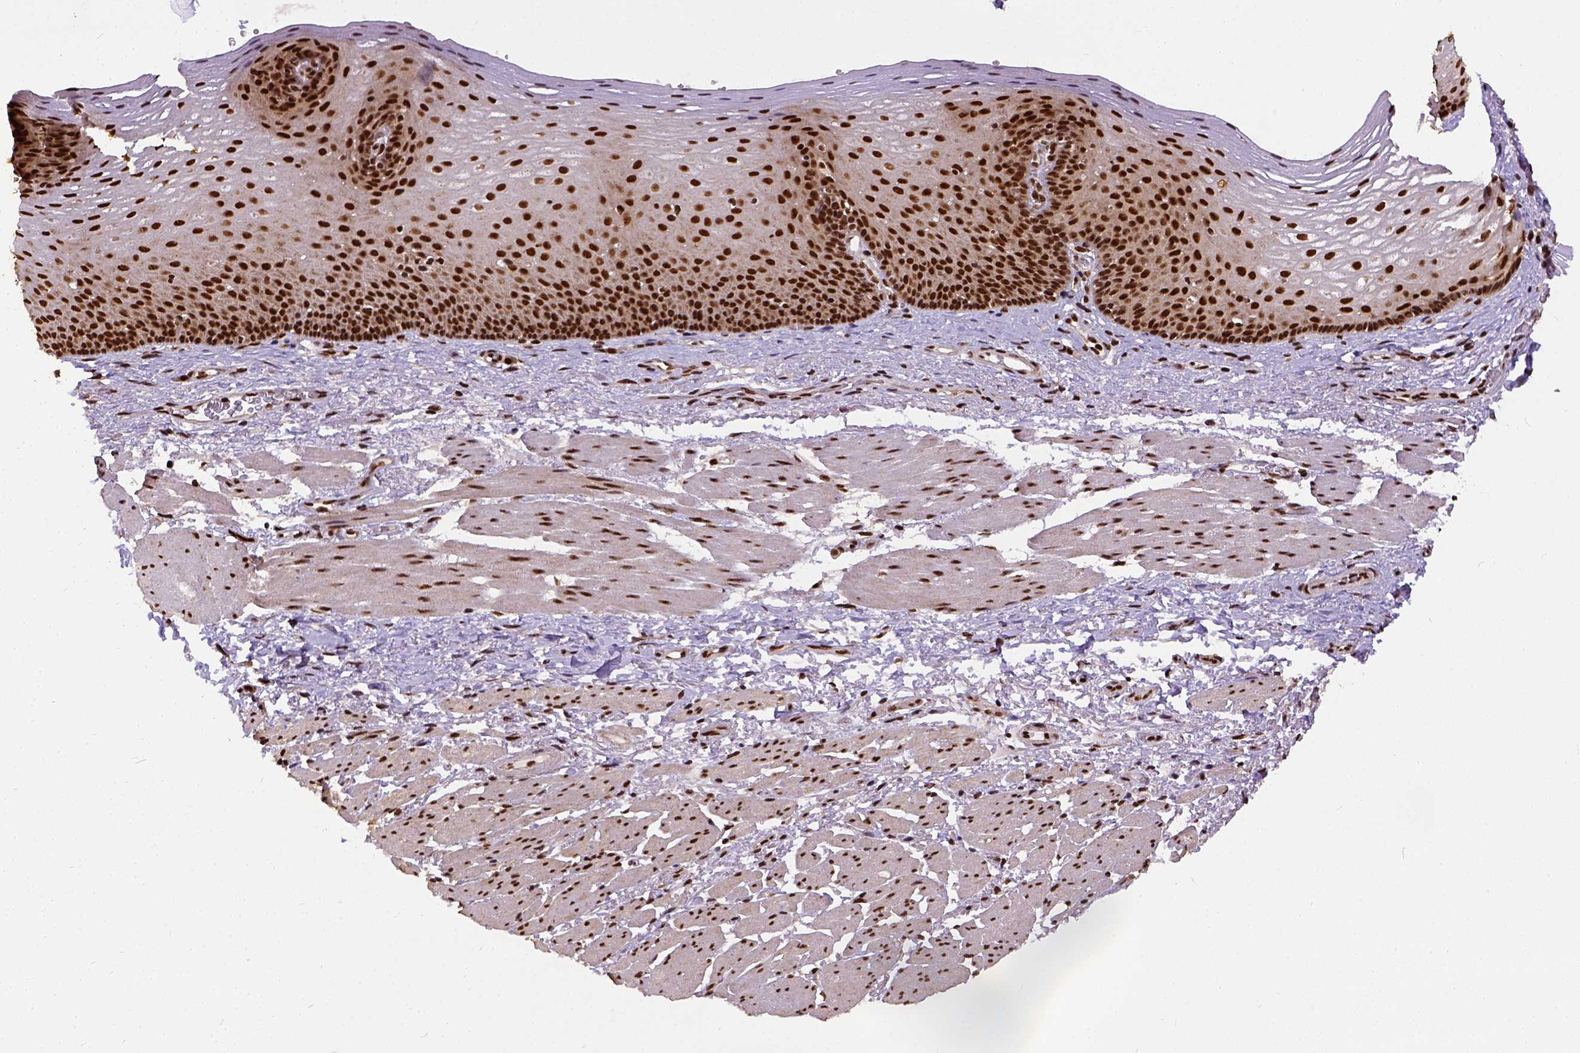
{"staining": {"intensity": "strong", "quantity": ">75%", "location": "nuclear"}, "tissue": "esophagus", "cell_type": "Squamous epithelial cells", "image_type": "normal", "snomed": [{"axis": "morphology", "description": "Normal tissue, NOS"}, {"axis": "topography", "description": "Esophagus"}], "caption": "Squamous epithelial cells exhibit high levels of strong nuclear staining in about >75% of cells in normal esophagus.", "gene": "NACC1", "patient": {"sex": "male", "age": 76}}